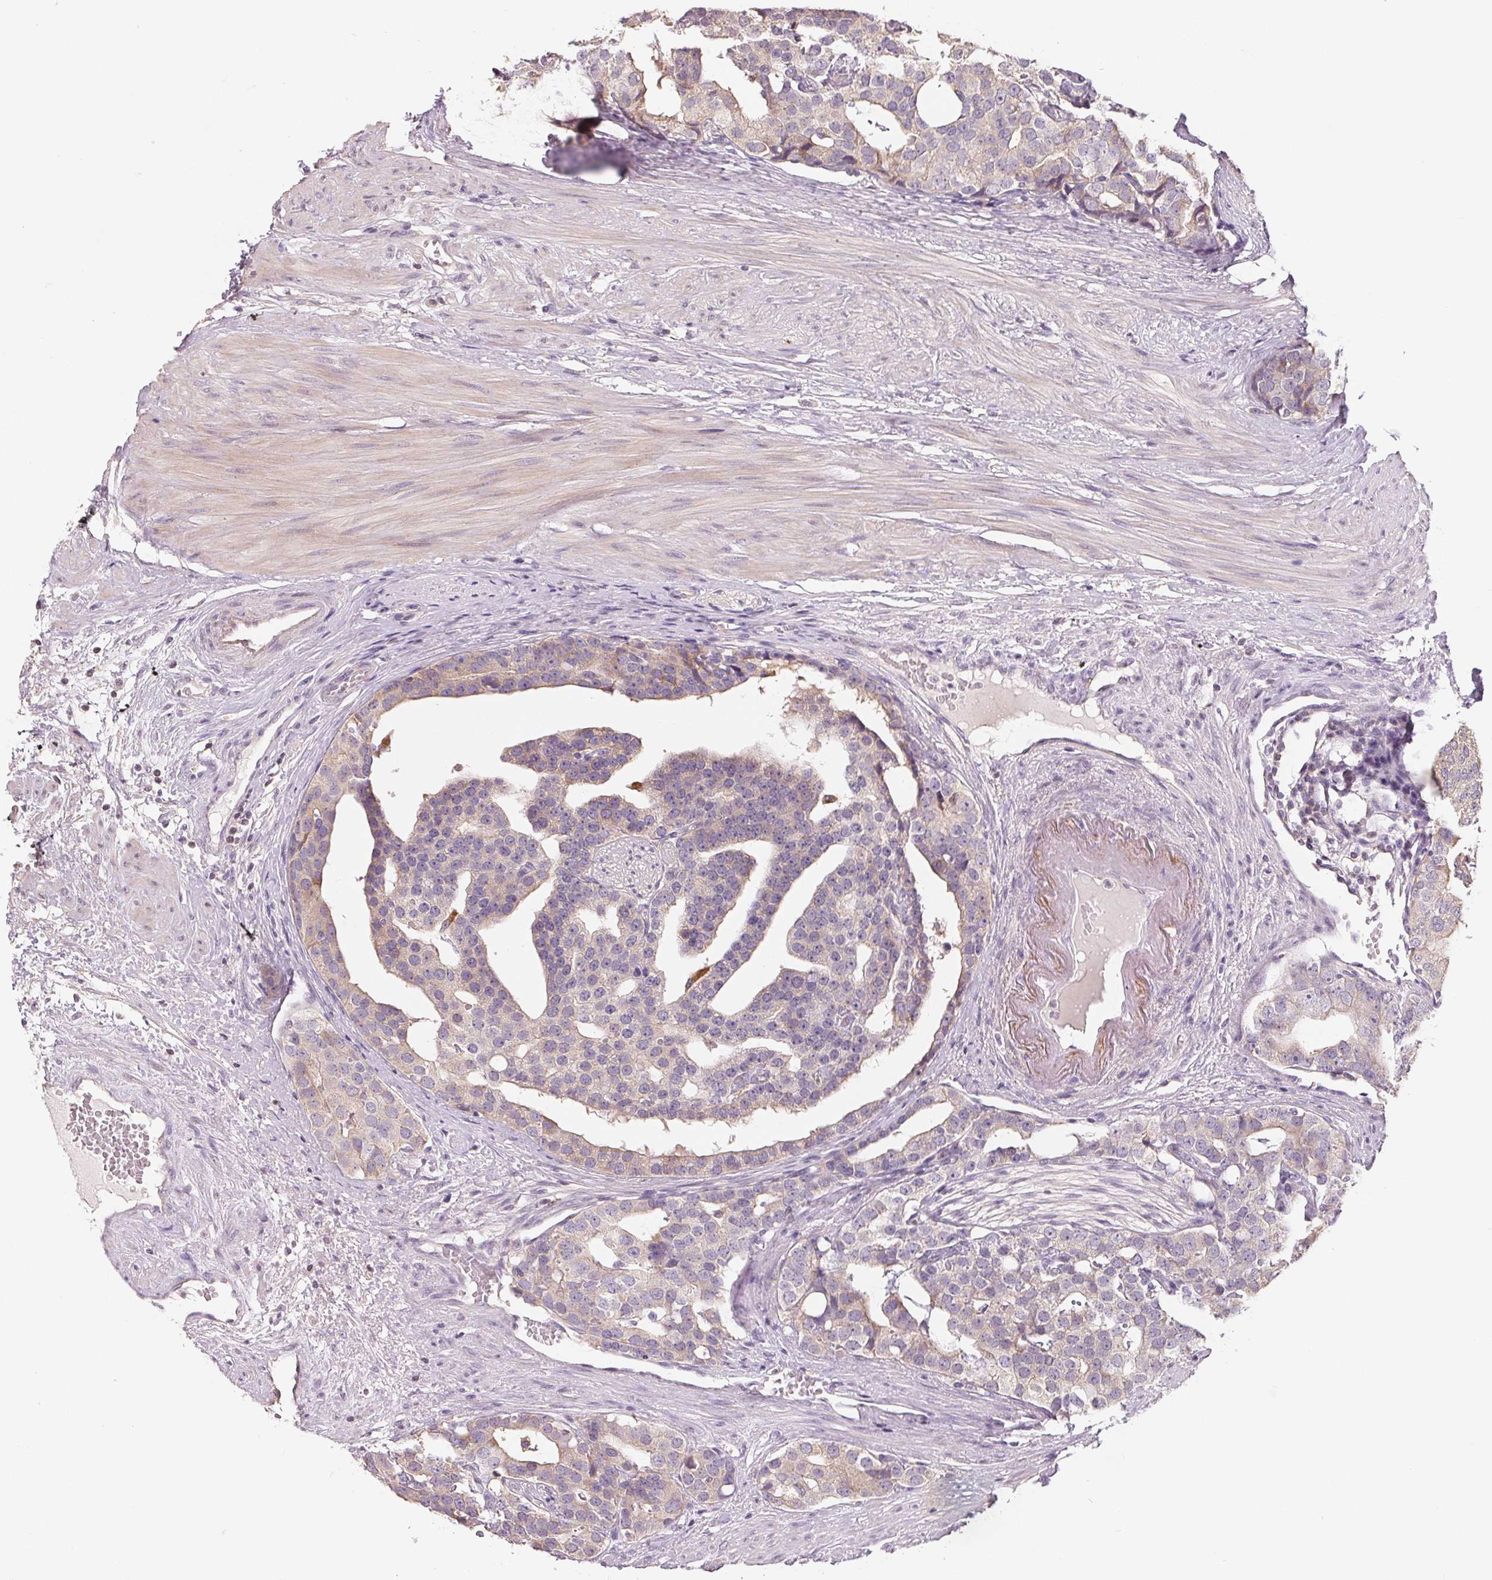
{"staining": {"intensity": "negative", "quantity": "none", "location": "none"}, "tissue": "prostate cancer", "cell_type": "Tumor cells", "image_type": "cancer", "snomed": [{"axis": "morphology", "description": "Adenocarcinoma, High grade"}, {"axis": "topography", "description": "Prostate"}], "caption": "Tumor cells are negative for brown protein staining in high-grade adenocarcinoma (prostate). (DAB IHC visualized using brightfield microscopy, high magnification).", "gene": "VTCN1", "patient": {"sex": "male", "age": 71}}